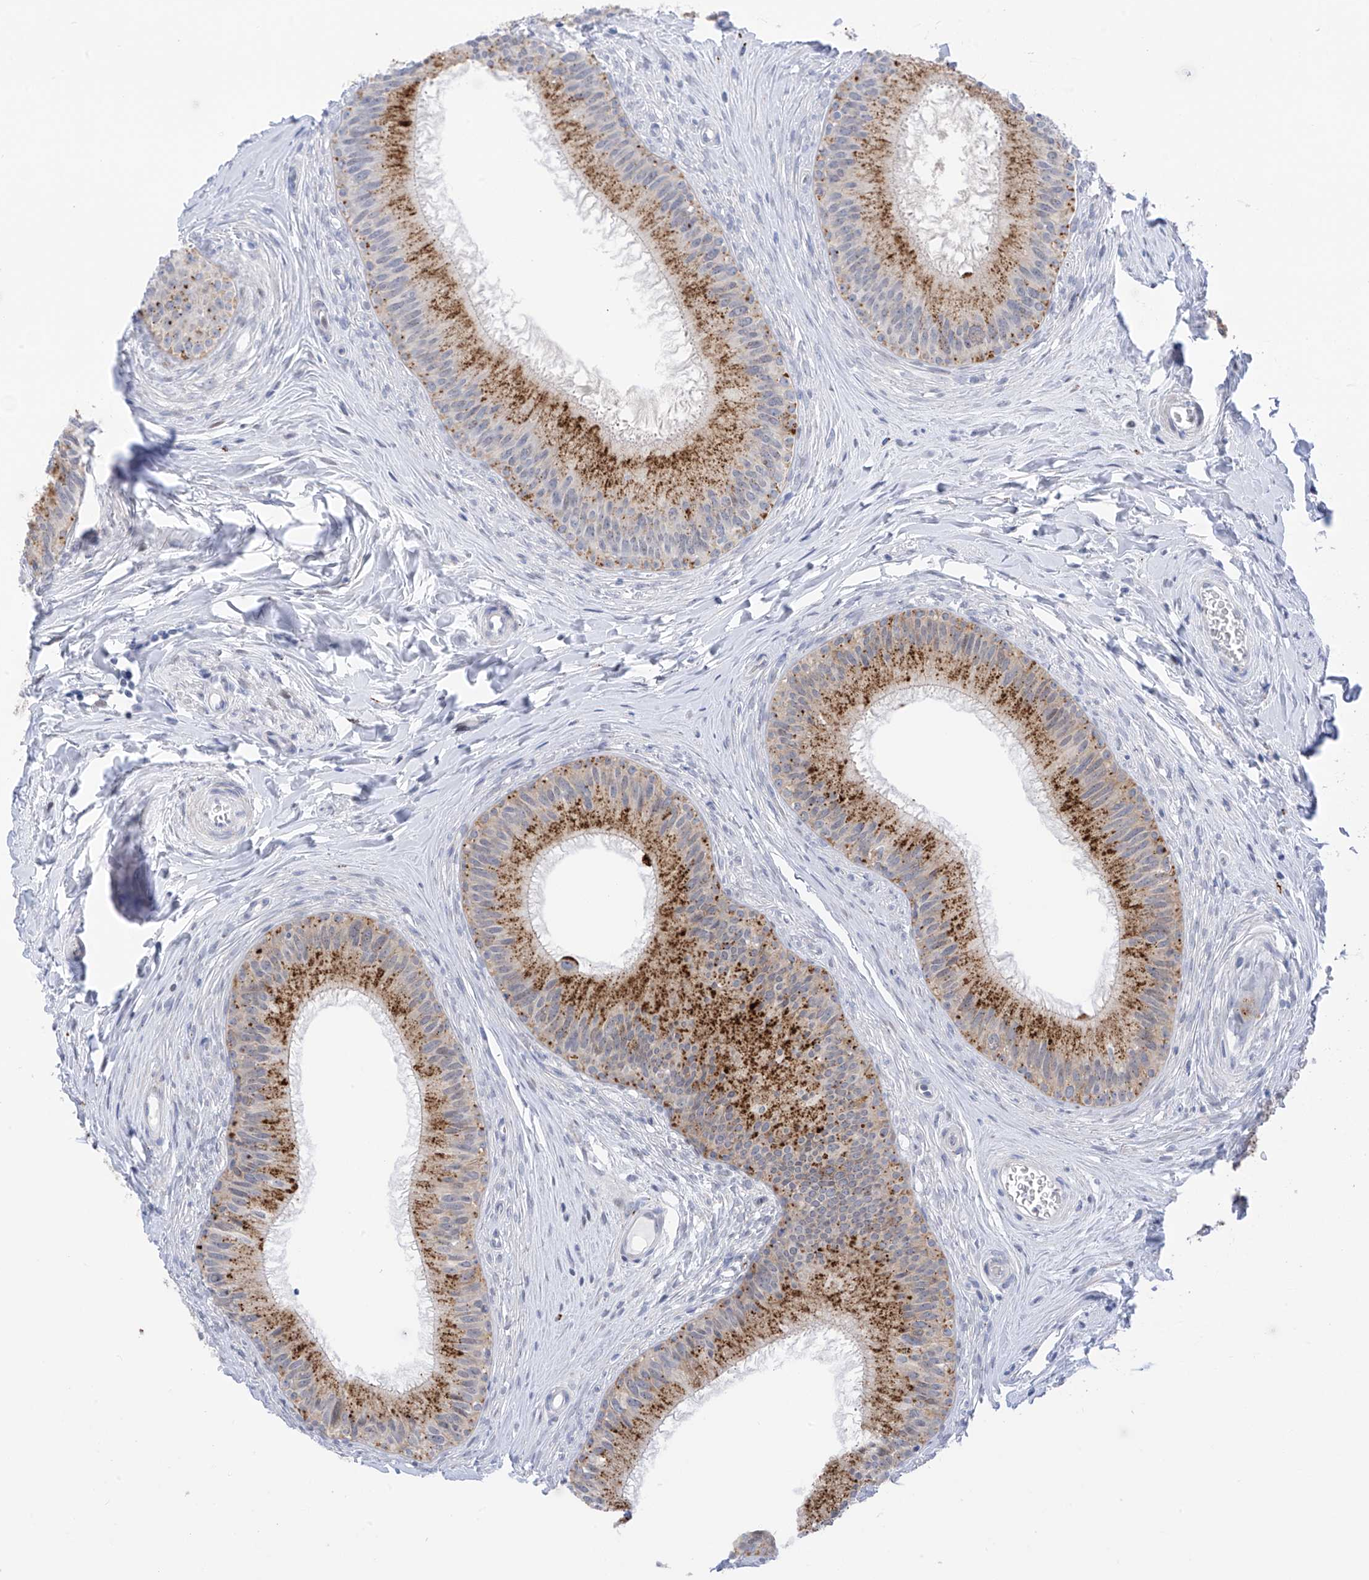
{"staining": {"intensity": "moderate", "quantity": ">75%", "location": "cytoplasmic/membranous"}, "tissue": "epididymis", "cell_type": "Glandular cells", "image_type": "normal", "snomed": [{"axis": "morphology", "description": "Normal tissue, NOS"}, {"axis": "topography", "description": "Epididymis"}], "caption": "Normal epididymis displays moderate cytoplasmic/membranous expression in about >75% of glandular cells, visualized by immunohistochemistry. Nuclei are stained in blue.", "gene": "PSPH", "patient": {"sex": "male", "age": 27}}